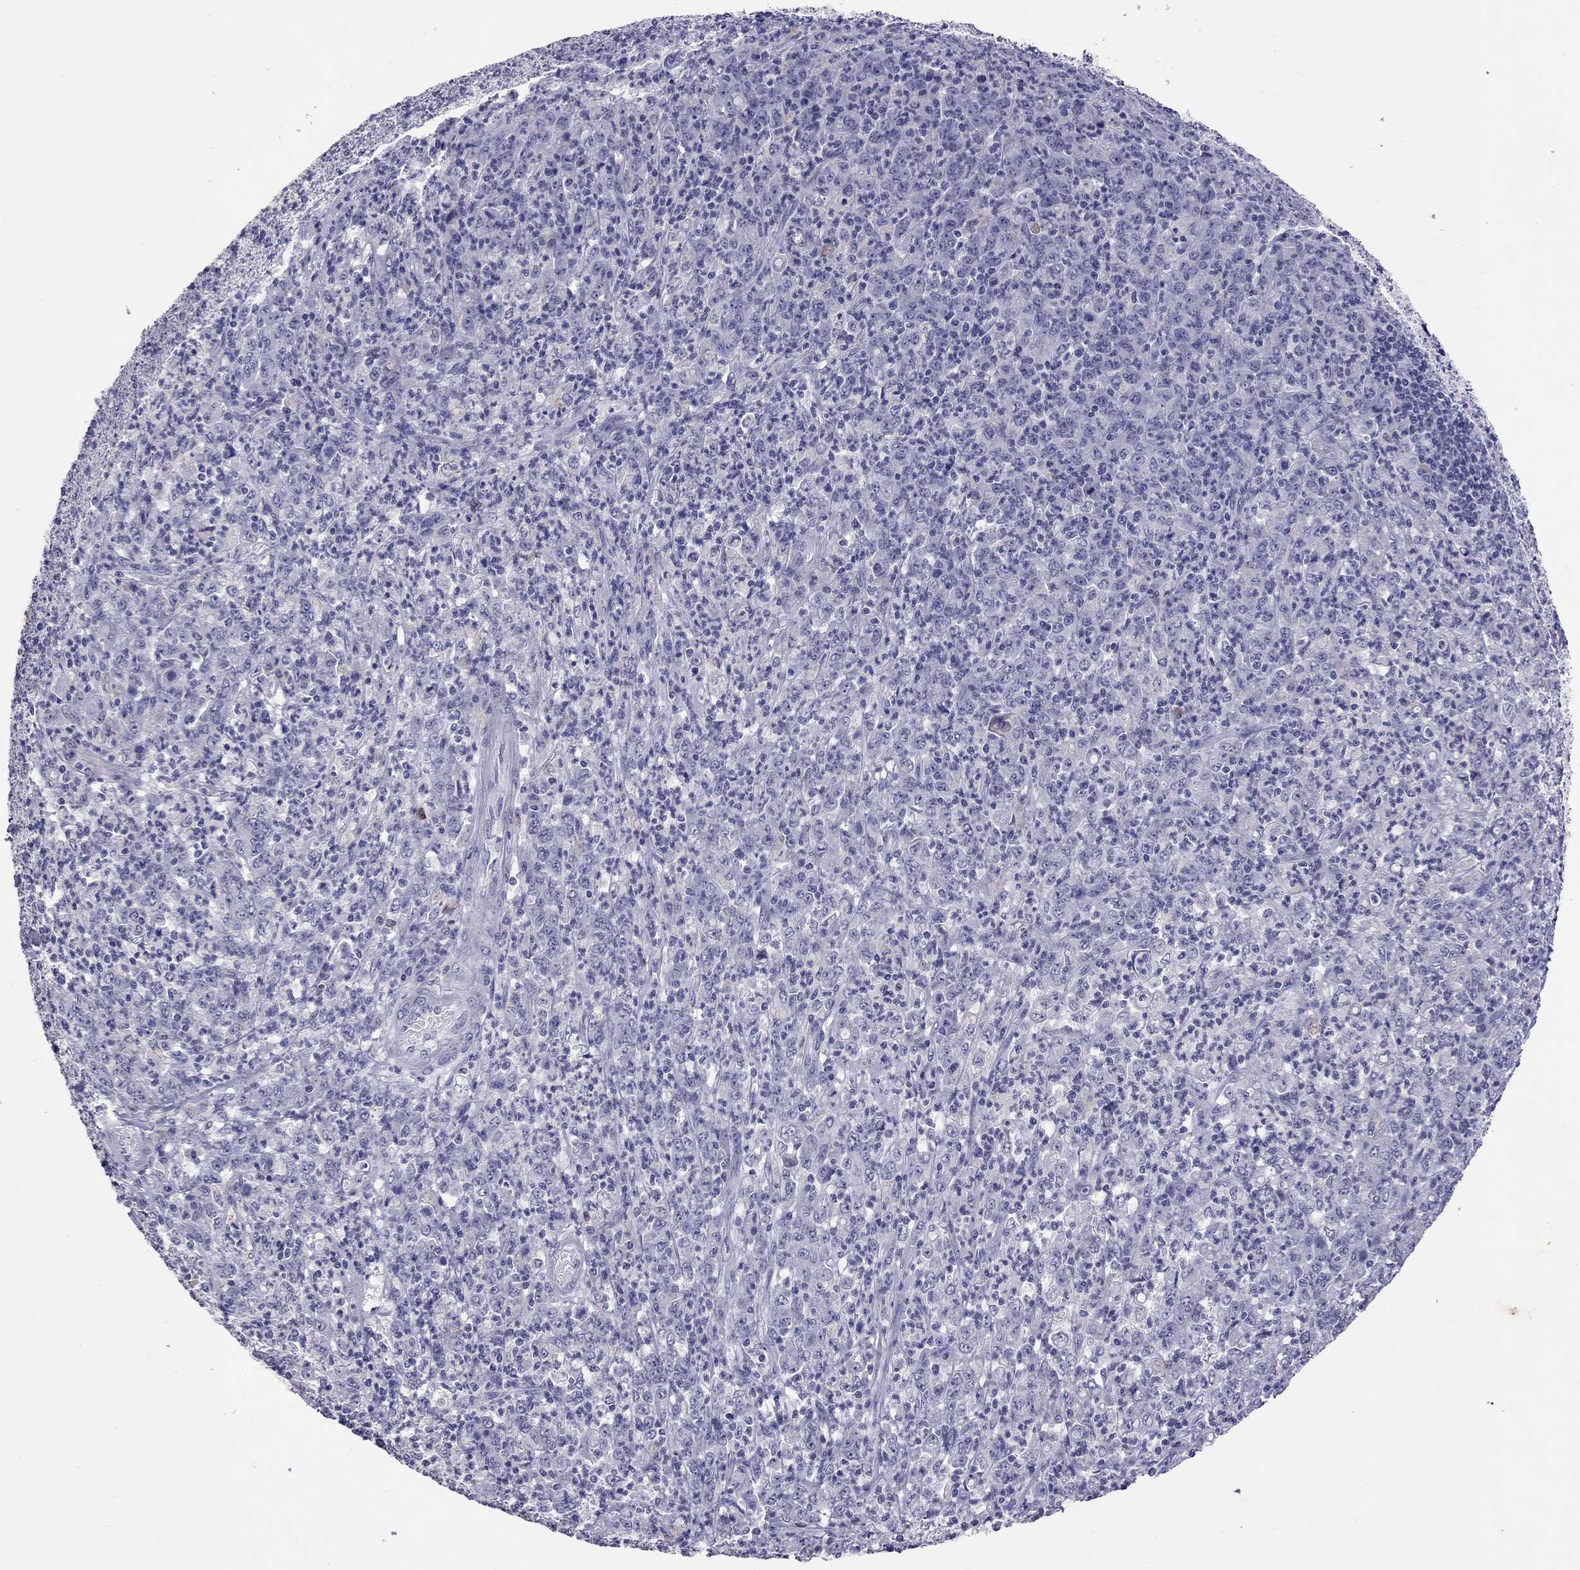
{"staining": {"intensity": "negative", "quantity": "none", "location": "none"}, "tissue": "stomach cancer", "cell_type": "Tumor cells", "image_type": "cancer", "snomed": [{"axis": "morphology", "description": "Adenocarcinoma, NOS"}, {"axis": "topography", "description": "Stomach, lower"}], "caption": "Stomach cancer stained for a protein using immunohistochemistry displays no staining tumor cells.", "gene": "SLAMF1", "patient": {"sex": "female", "age": 71}}